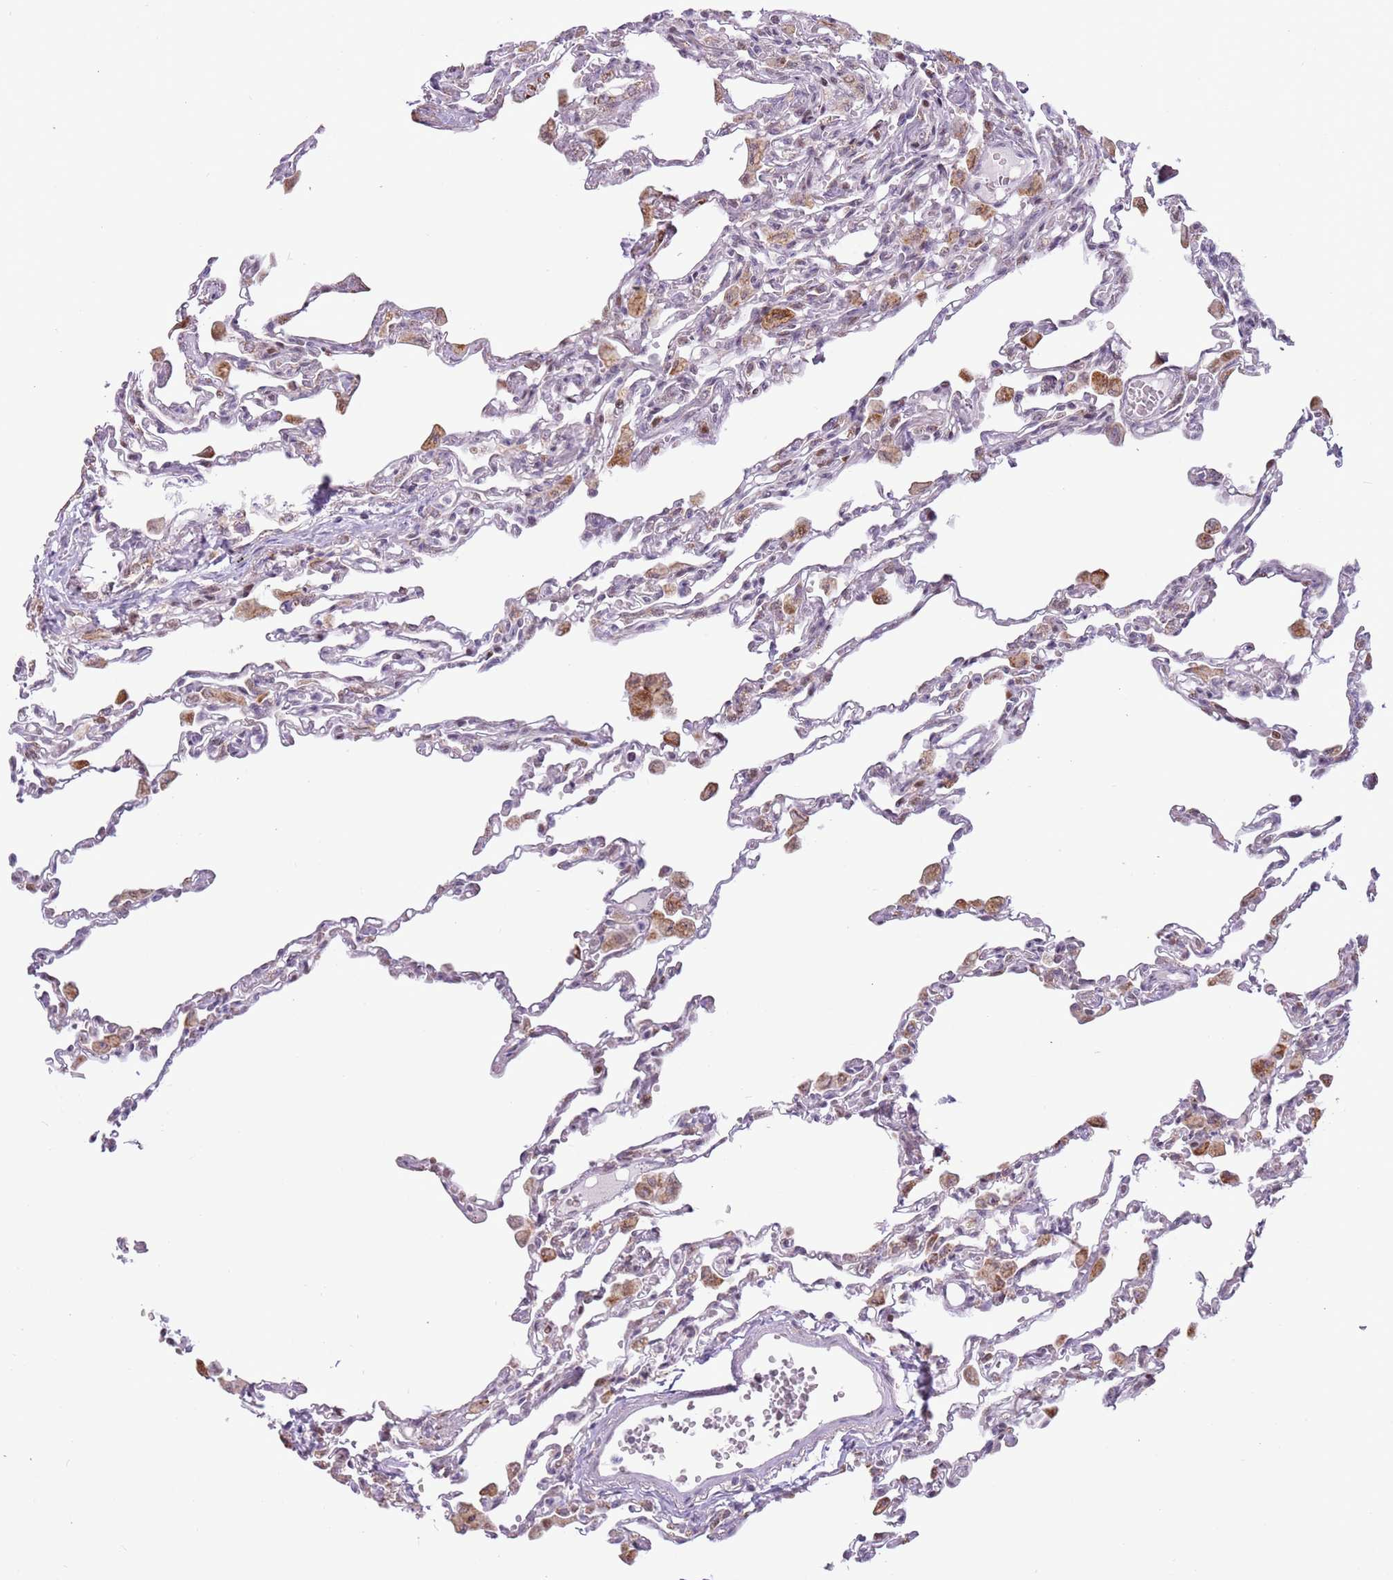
{"staining": {"intensity": "moderate", "quantity": "<25%", "location": "cytoplasmic/membranous"}, "tissue": "lung", "cell_type": "Alveolar cells", "image_type": "normal", "snomed": [{"axis": "morphology", "description": "Normal tissue, NOS"}, {"axis": "topography", "description": "Bronchus"}, {"axis": "topography", "description": "Lung"}], "caption": "Alveolar cells reveal low levels of moderate cytoplasmic/membranous staining in approximately <25% of cells in unremarkable human lung. (DAB (3,3'-diaminobenzidine) IHC, brown staining for protein, blue staining for nuclei).", "gene": "MLLT11", "patient": {"sex": "female", "age": 49}}